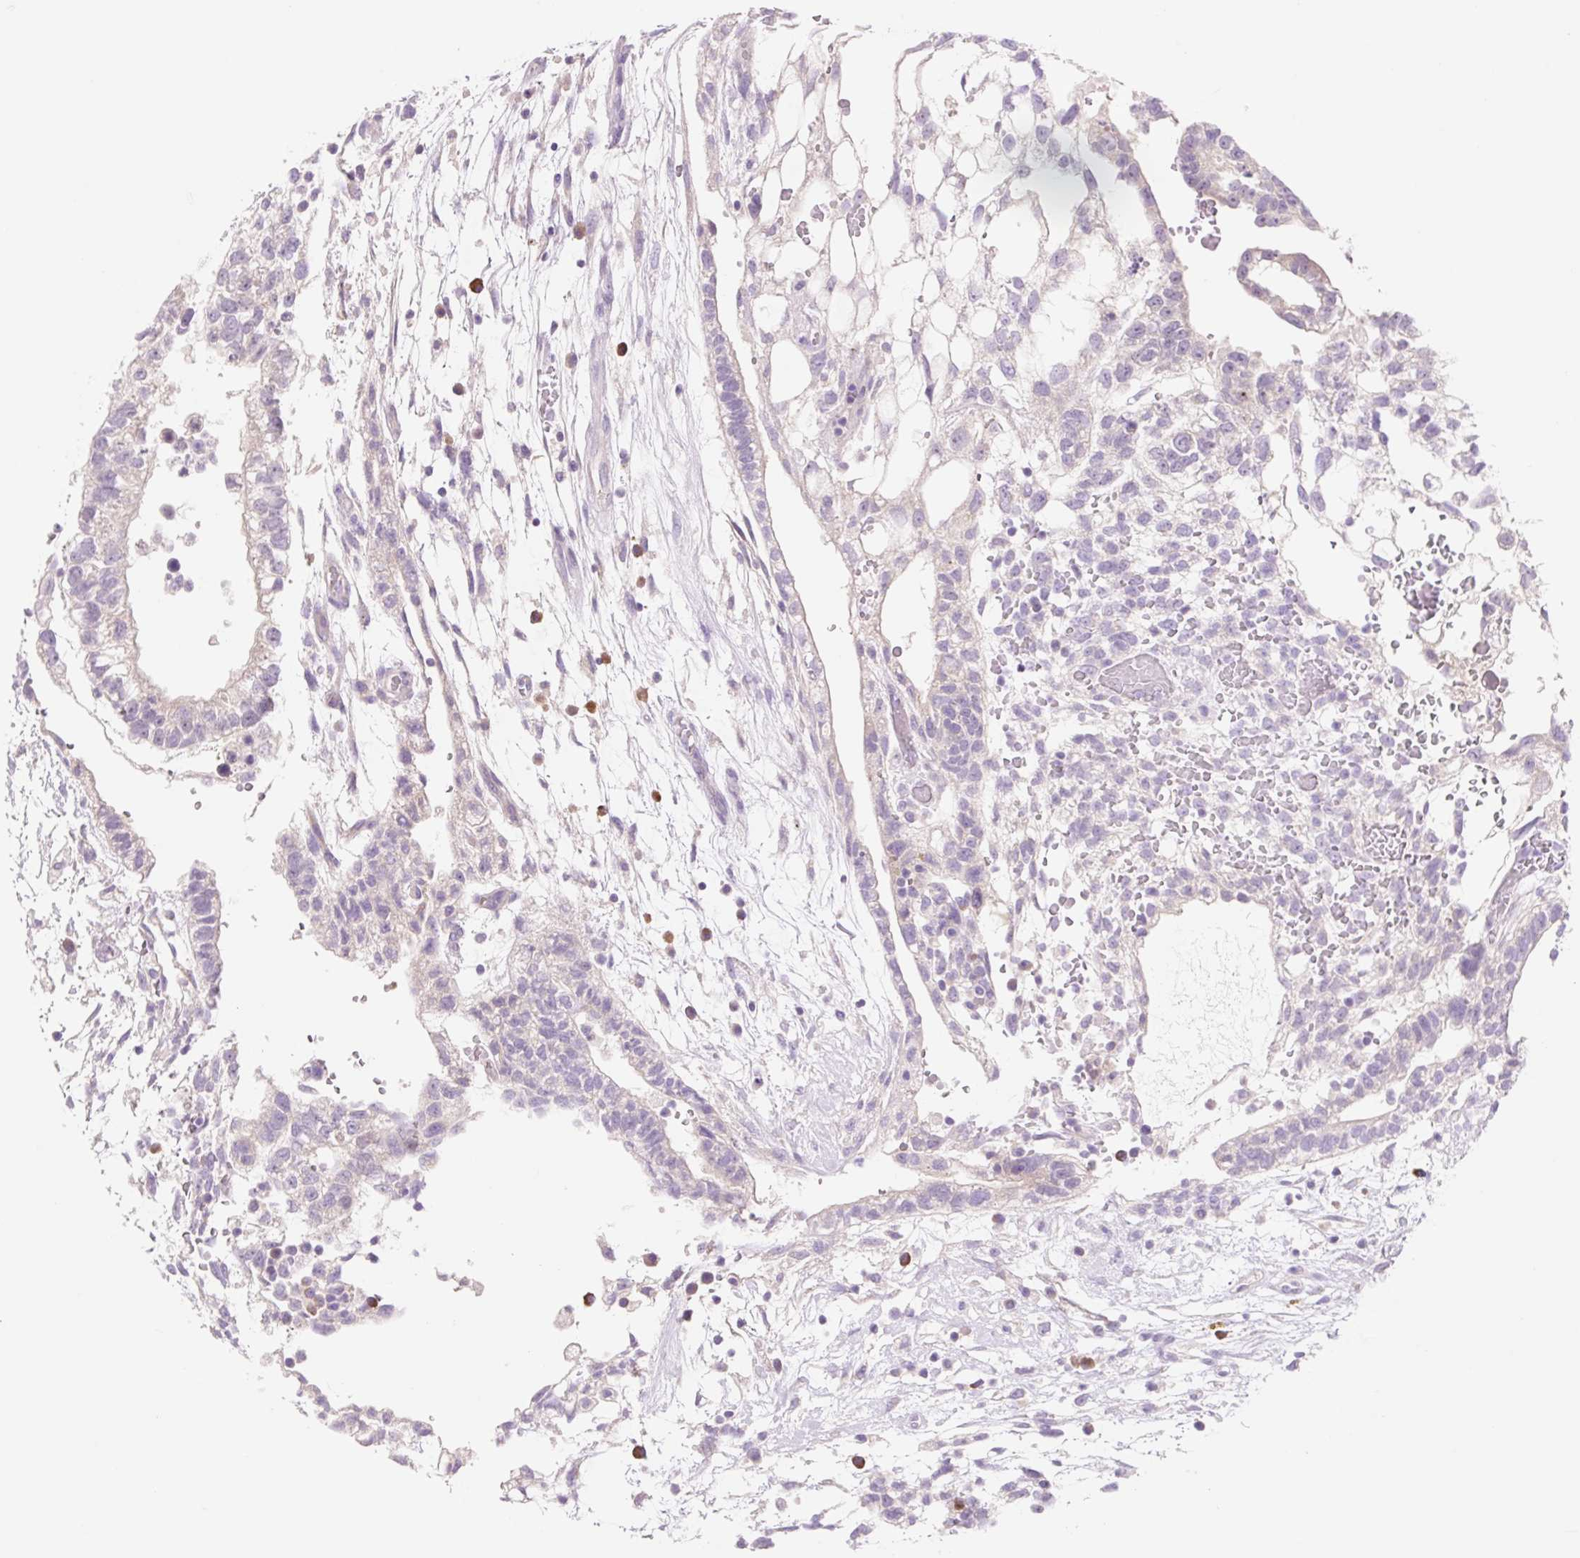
{"staining": {"intensity": "negative", "quantity": "none", "location": "none"}, "tissue": "testis cancer", "cell_type": "Tumor cells", "image_type": "cancer", "snomed": [{"axis": "morphology", "description": "Carcinoma, Embryonal, NOS"}, {"axis": "topography", "description": "Testis"}], "caption": "The image shows no significant positivity in tumor cells of testis cancer. (DAB immunohistochemistry (IHC), high magnification).", "gene": "CELF6", "patient": {"sex": "male", "age": 32}}